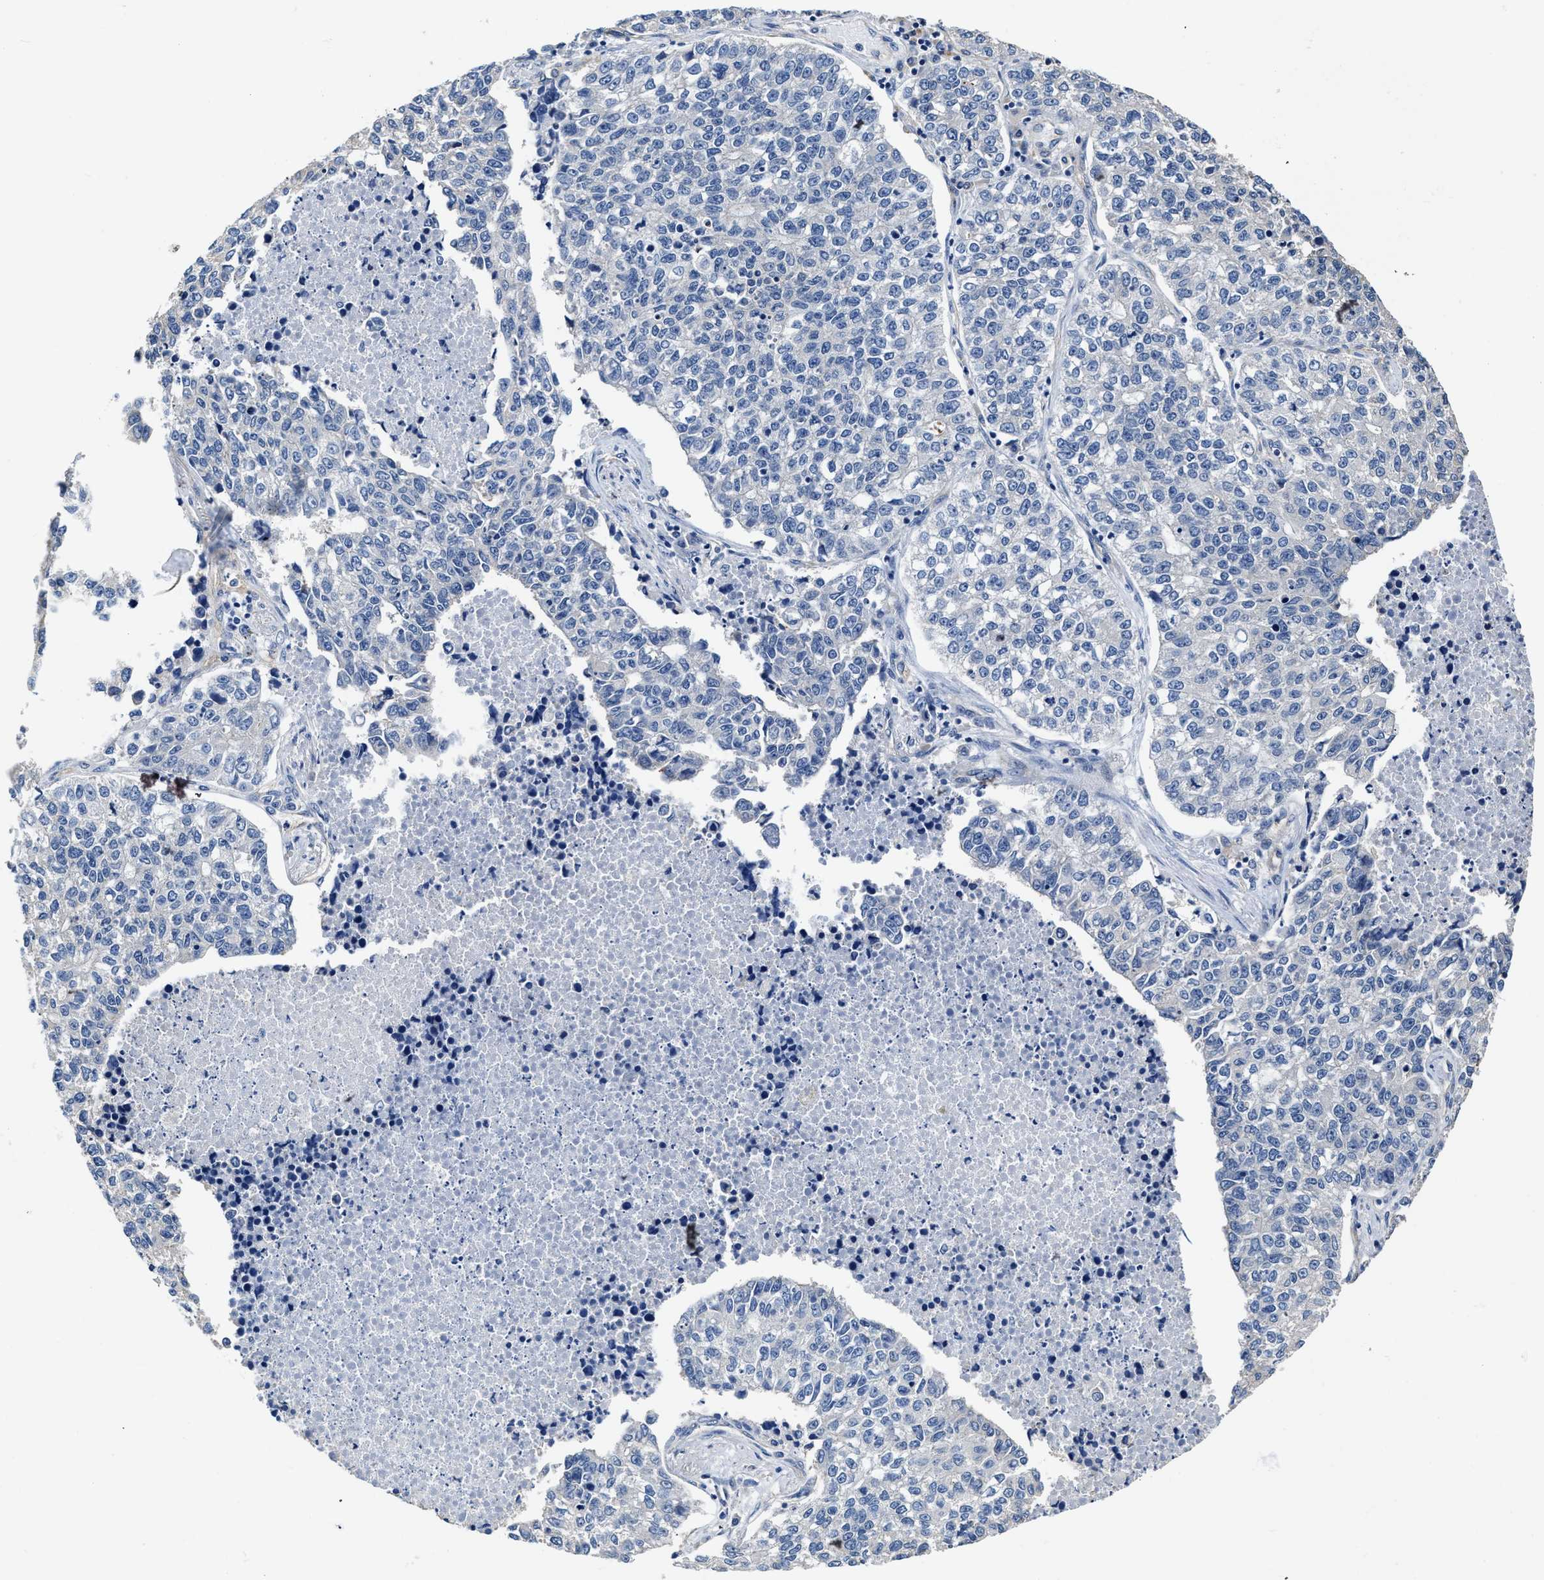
{"staining": {"intensity": "negative", "quantity": "none", "location": "none"}, "tissue": "lung cancer", "cell_type": "Tumor cells", "image_type": "cancer", "snomed": [{"axis": "morphology", "description": "Adenocarcinoma, NOS"}, {"axis": "topography", "description": "Lung"}], "caption": "Lung adenocarcinoma stained for a protein using immunohistochemistry (IHC) exhibits no positivity tumor cells.", "gene": "C22orf42", "patient": {"sex": "male", "age": 49}}